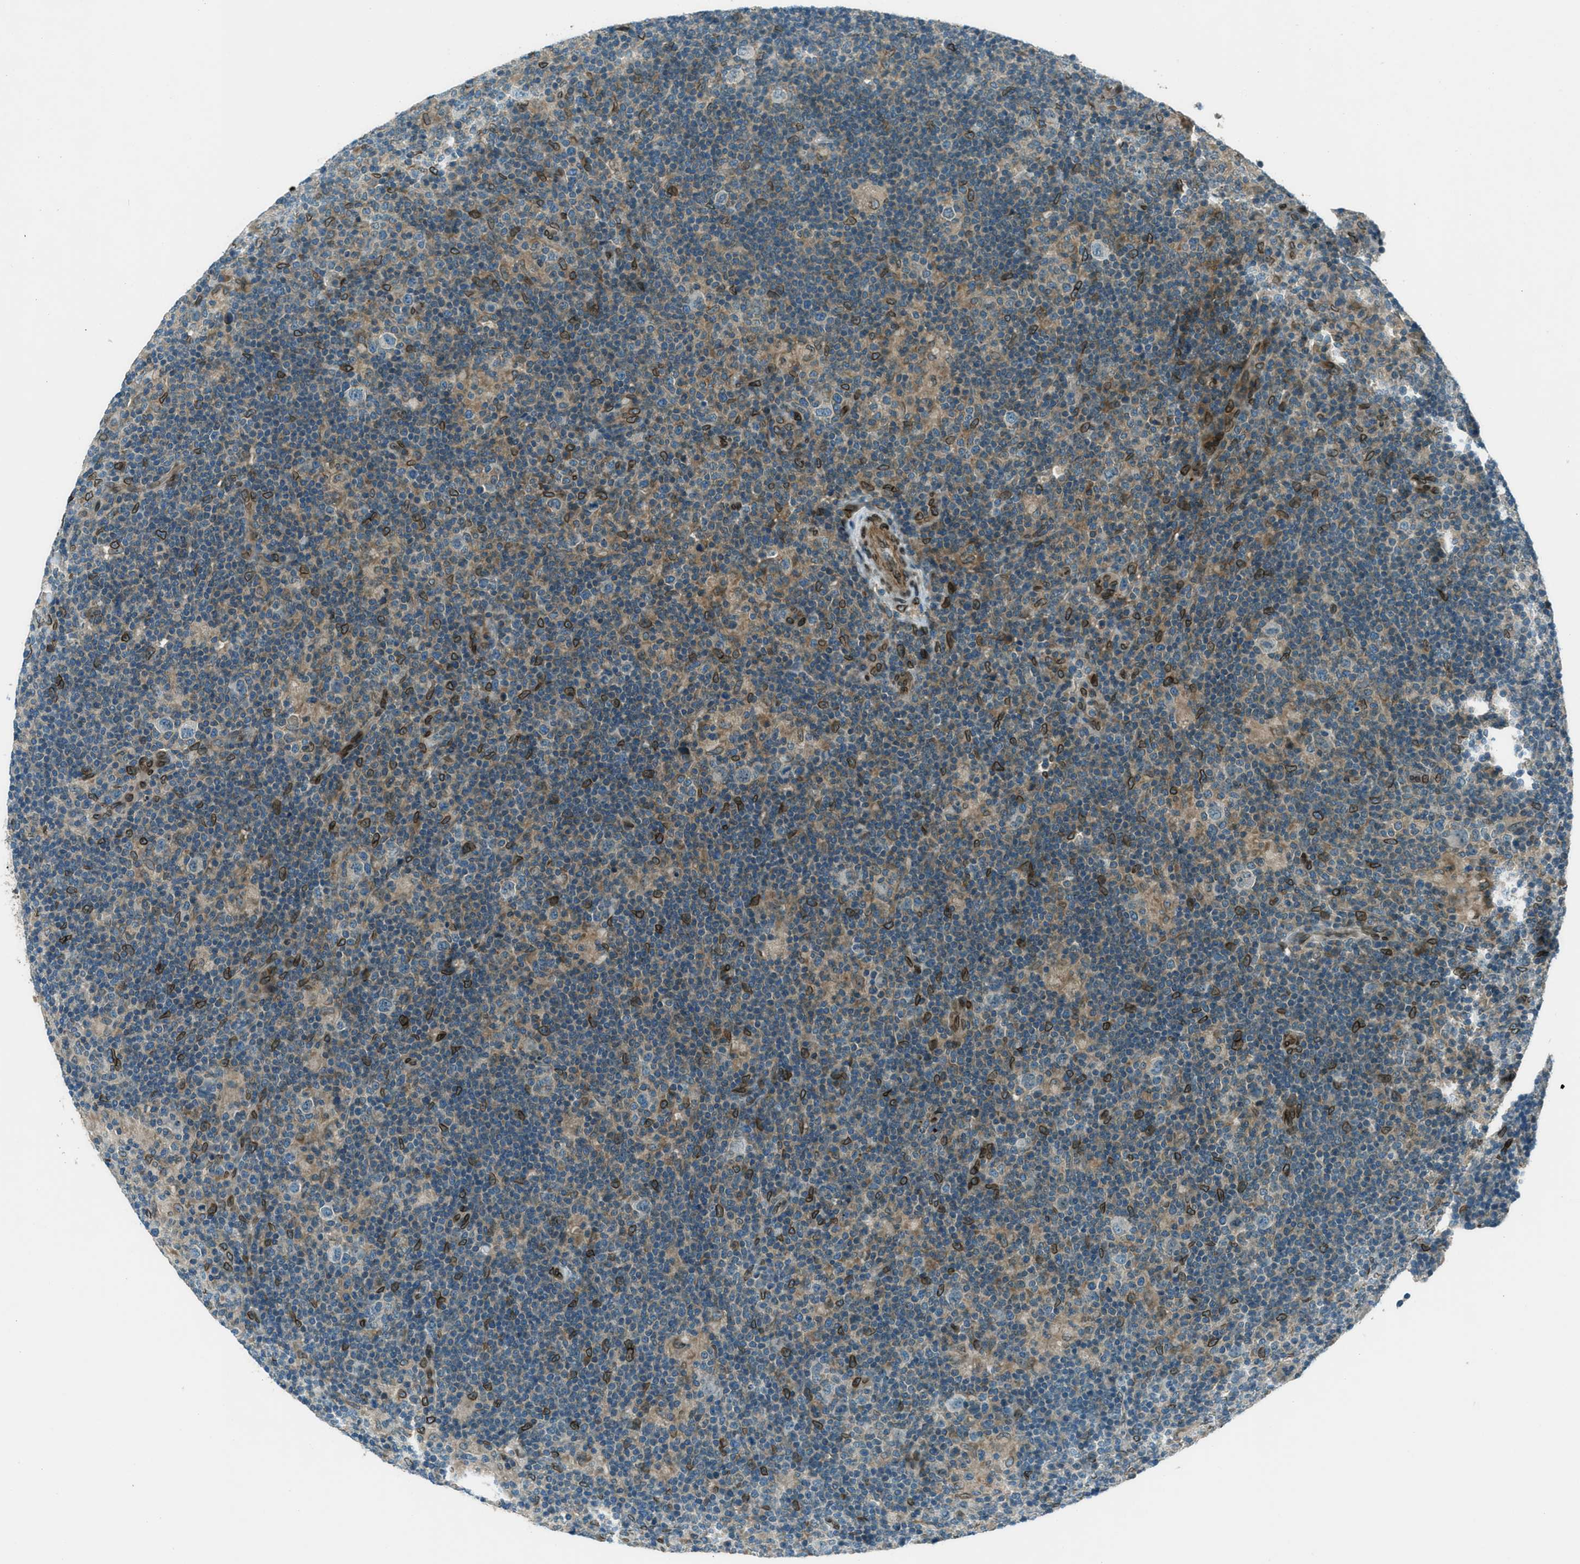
{"staining": {"intensity": "negative", "quantity": "none", "location": "none"}, "tissue": "lymphoma", "cell_type": "Tumor cells", "image_type": "cancer", "snomed": [{"axis": "morphology", "description": "Hodgkin's disease, NOS"}, {"axis": "topography", "description": "Lymph node"}], "caption": "Immunohistochemical staining of Hodgkin's disease shows no significant expression in tumor cells.", "gene": "LEMD2", "patient": {"sex": "female", "age": 57}}